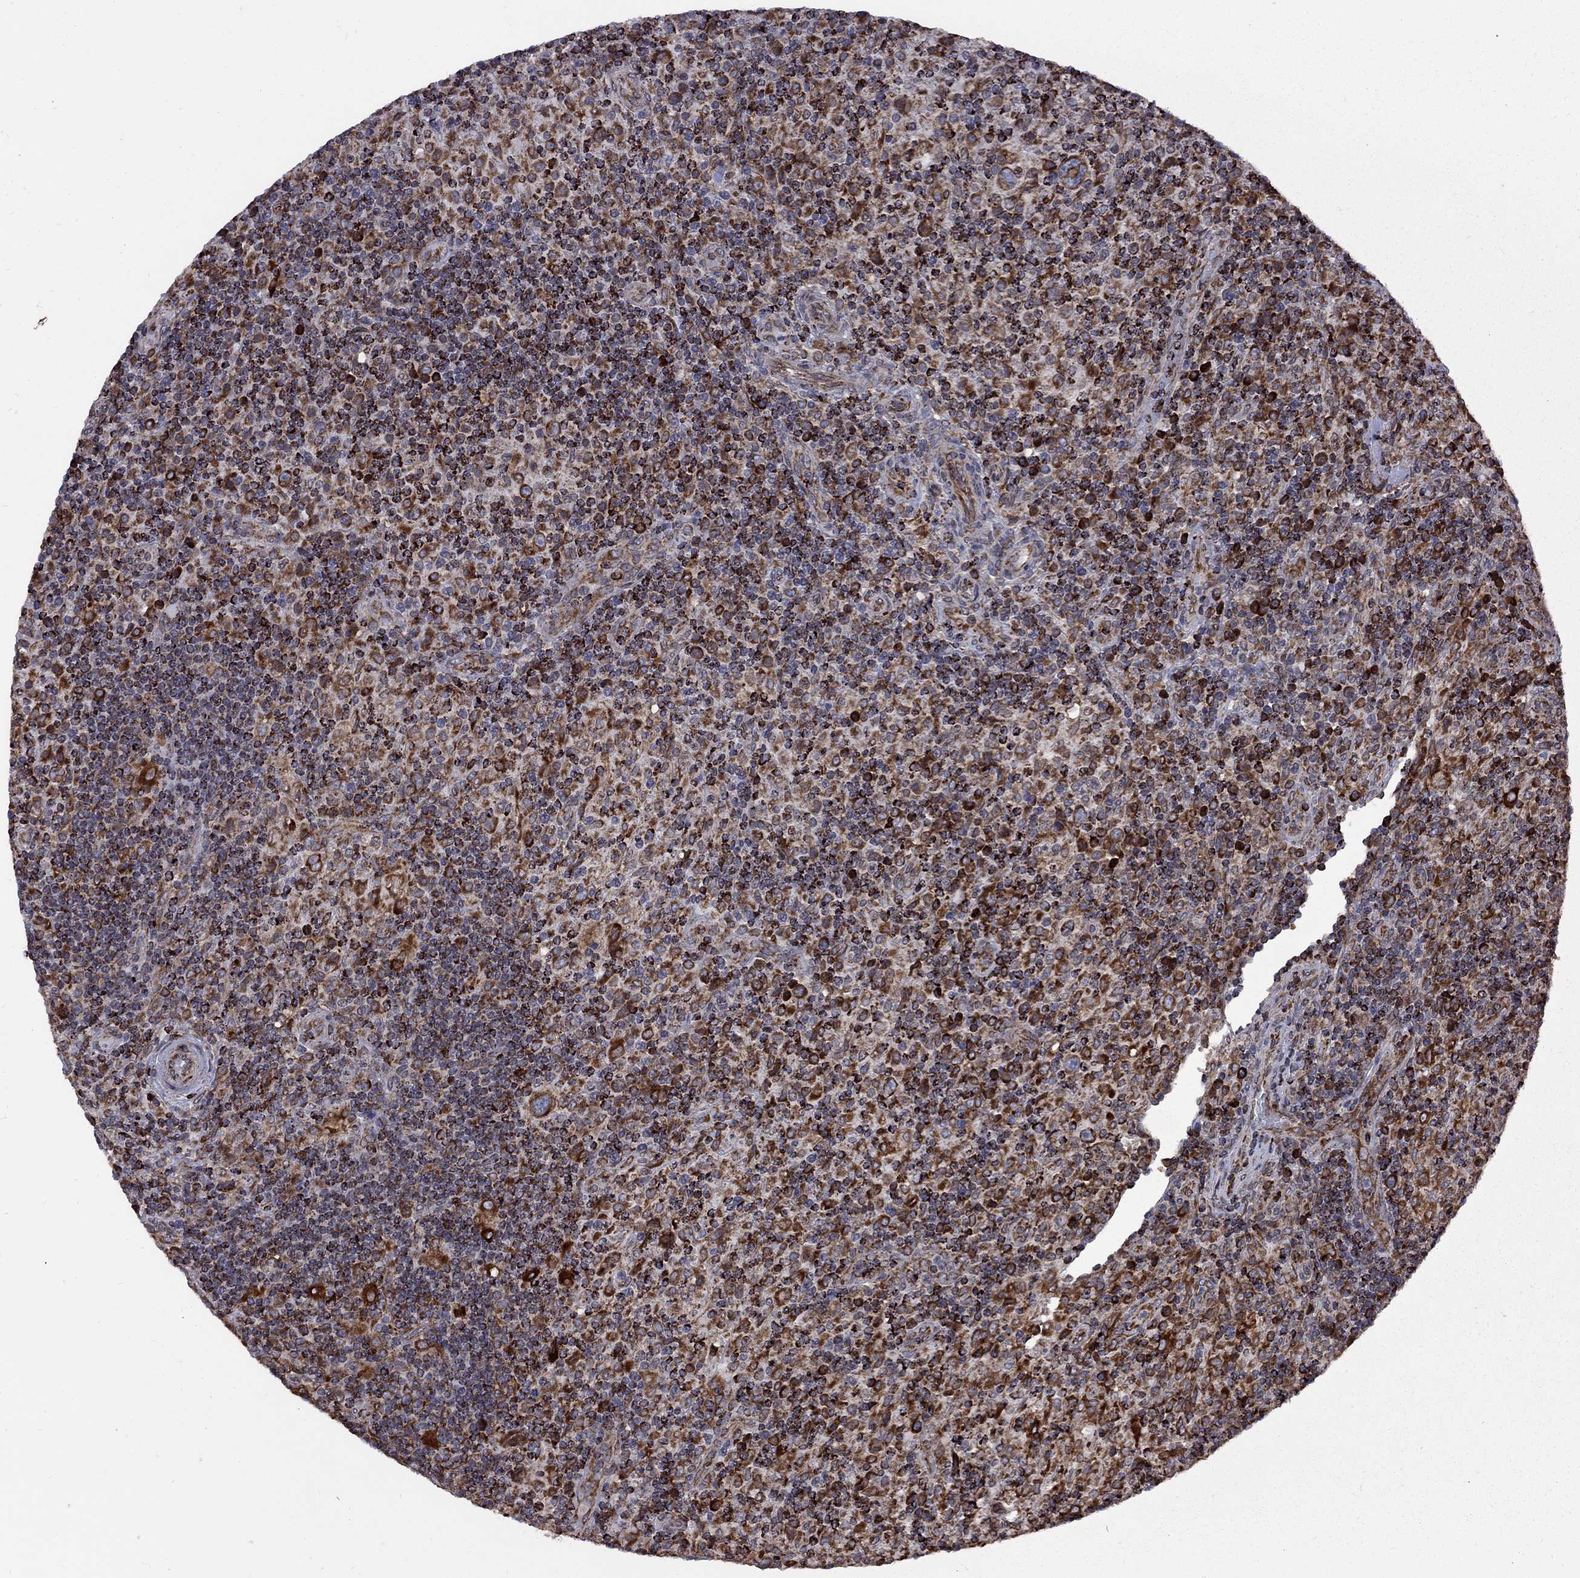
{"staining": {"intensity": "strong", "quantity": "25%-75%", "location": "cytoplasmic/membranous"}, "tissue": "lymphoma", "cell_type": "Tumor cells", "image_type": "cancer", "snomed": [{"axis": "morphology", "description": "Hodgkin's disease, NOS"}, {"axis": "topography", "description": "Lymph node"}], "caption": "A micrograph showing strong cytoplasmic/membranous expression in approximately 25%-75% of tumor cells in lymphoma, as visualized by brown immunohistochemical staining.", "gene": "CLPTM1", "patient": {"sex": "male", "age": 70}}